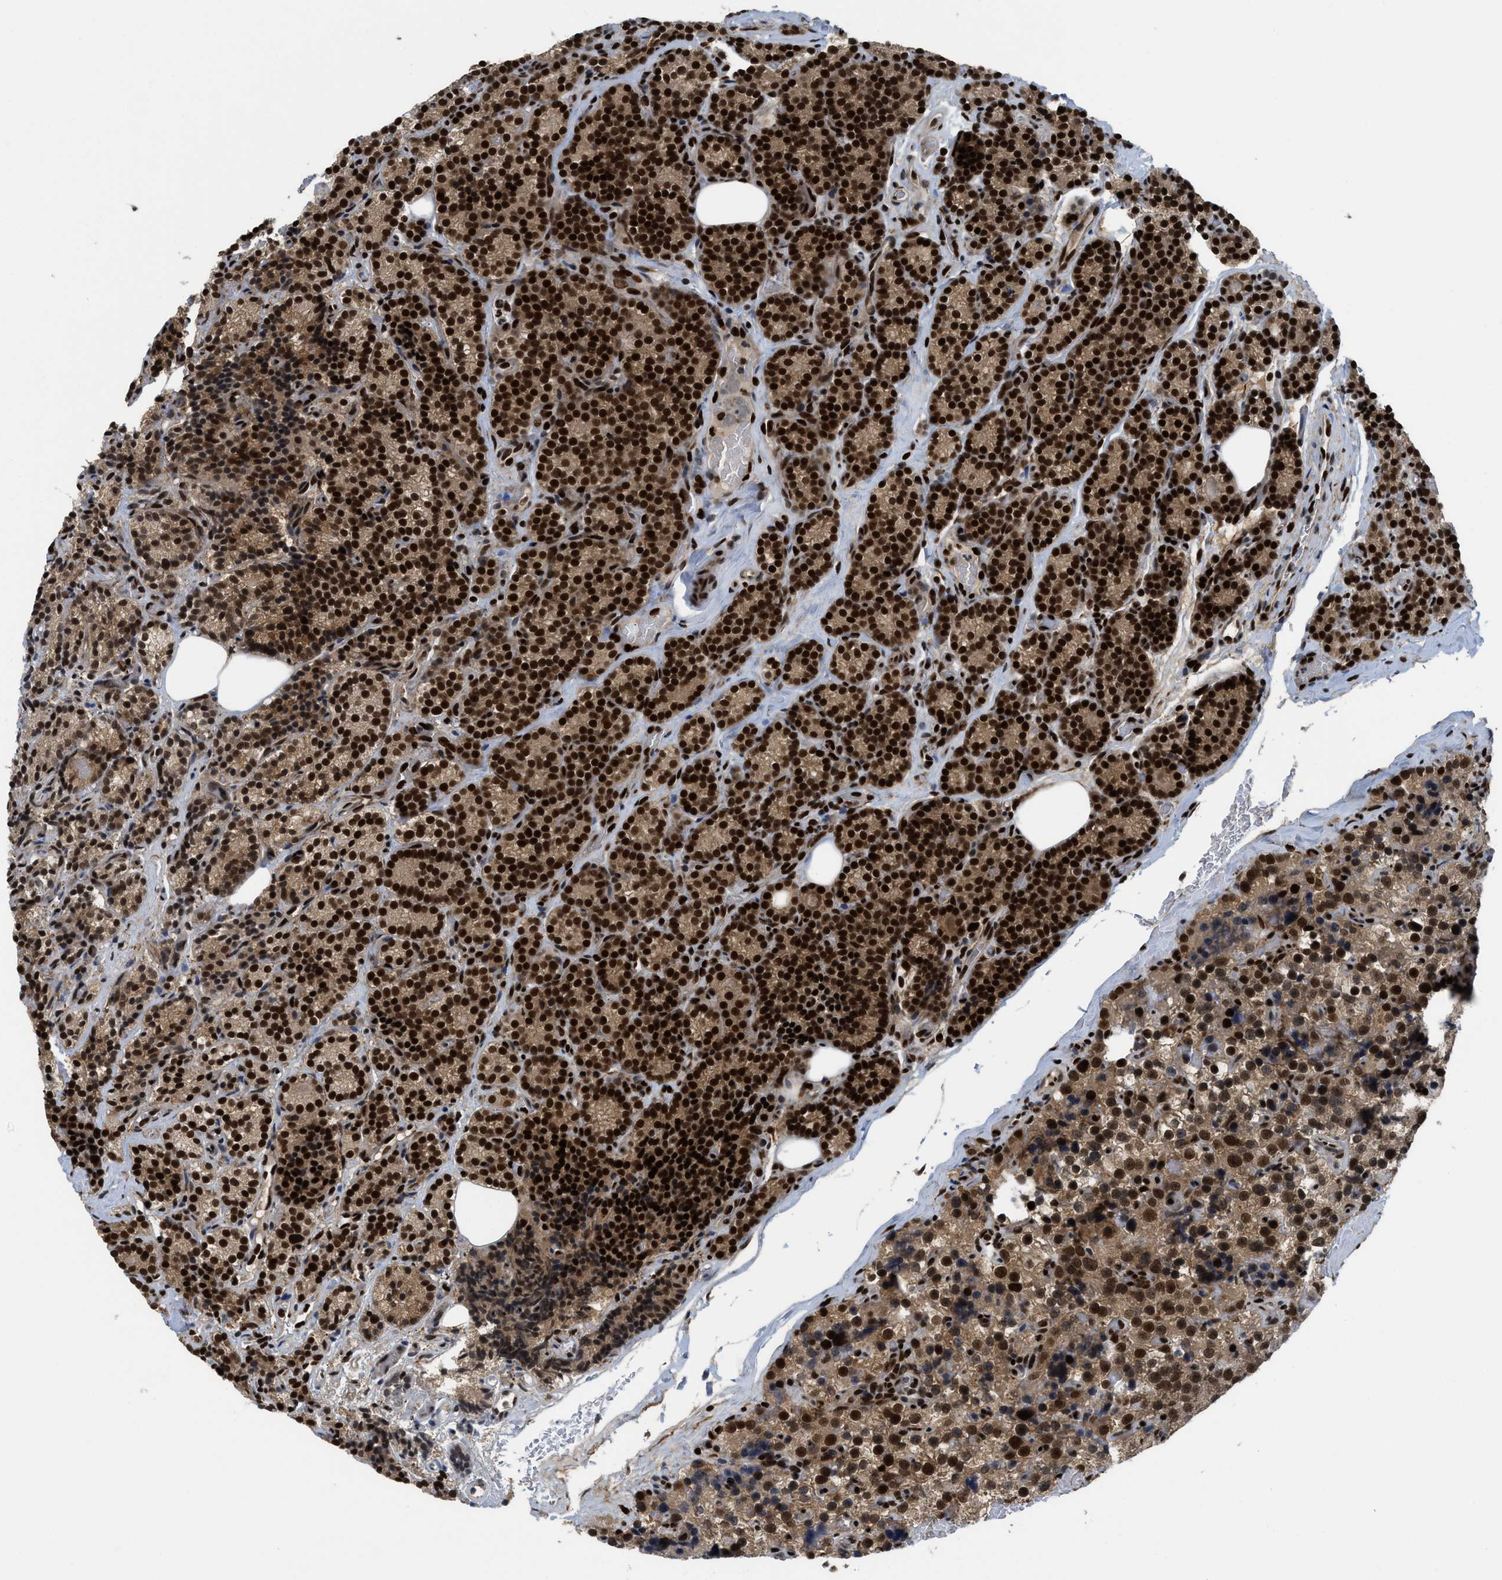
{"staining": {"intensity": "strong", "quantity": ">75%", "location": "nuclear"}, "tissue": "parathyroid gland", "cell_type": "Glandular cells", "image_type": "normal", "snomed": [{"axis": "morphology", "description": "Normal tissue, NOS"}, {"axis": "morphology", "description": "Adenoma, NOS"}, {"axis": "topography", "description": "Parathyroid gland"}], "caption": "A high-resolution photomicrograph shows immunohistochemistry staining of benign parathyroid gland, which exhibits strong nuclear positivity in about >75% of glandular cells.", "gene": "RFX5", "patient": {"sex": "female", "age": 51}}